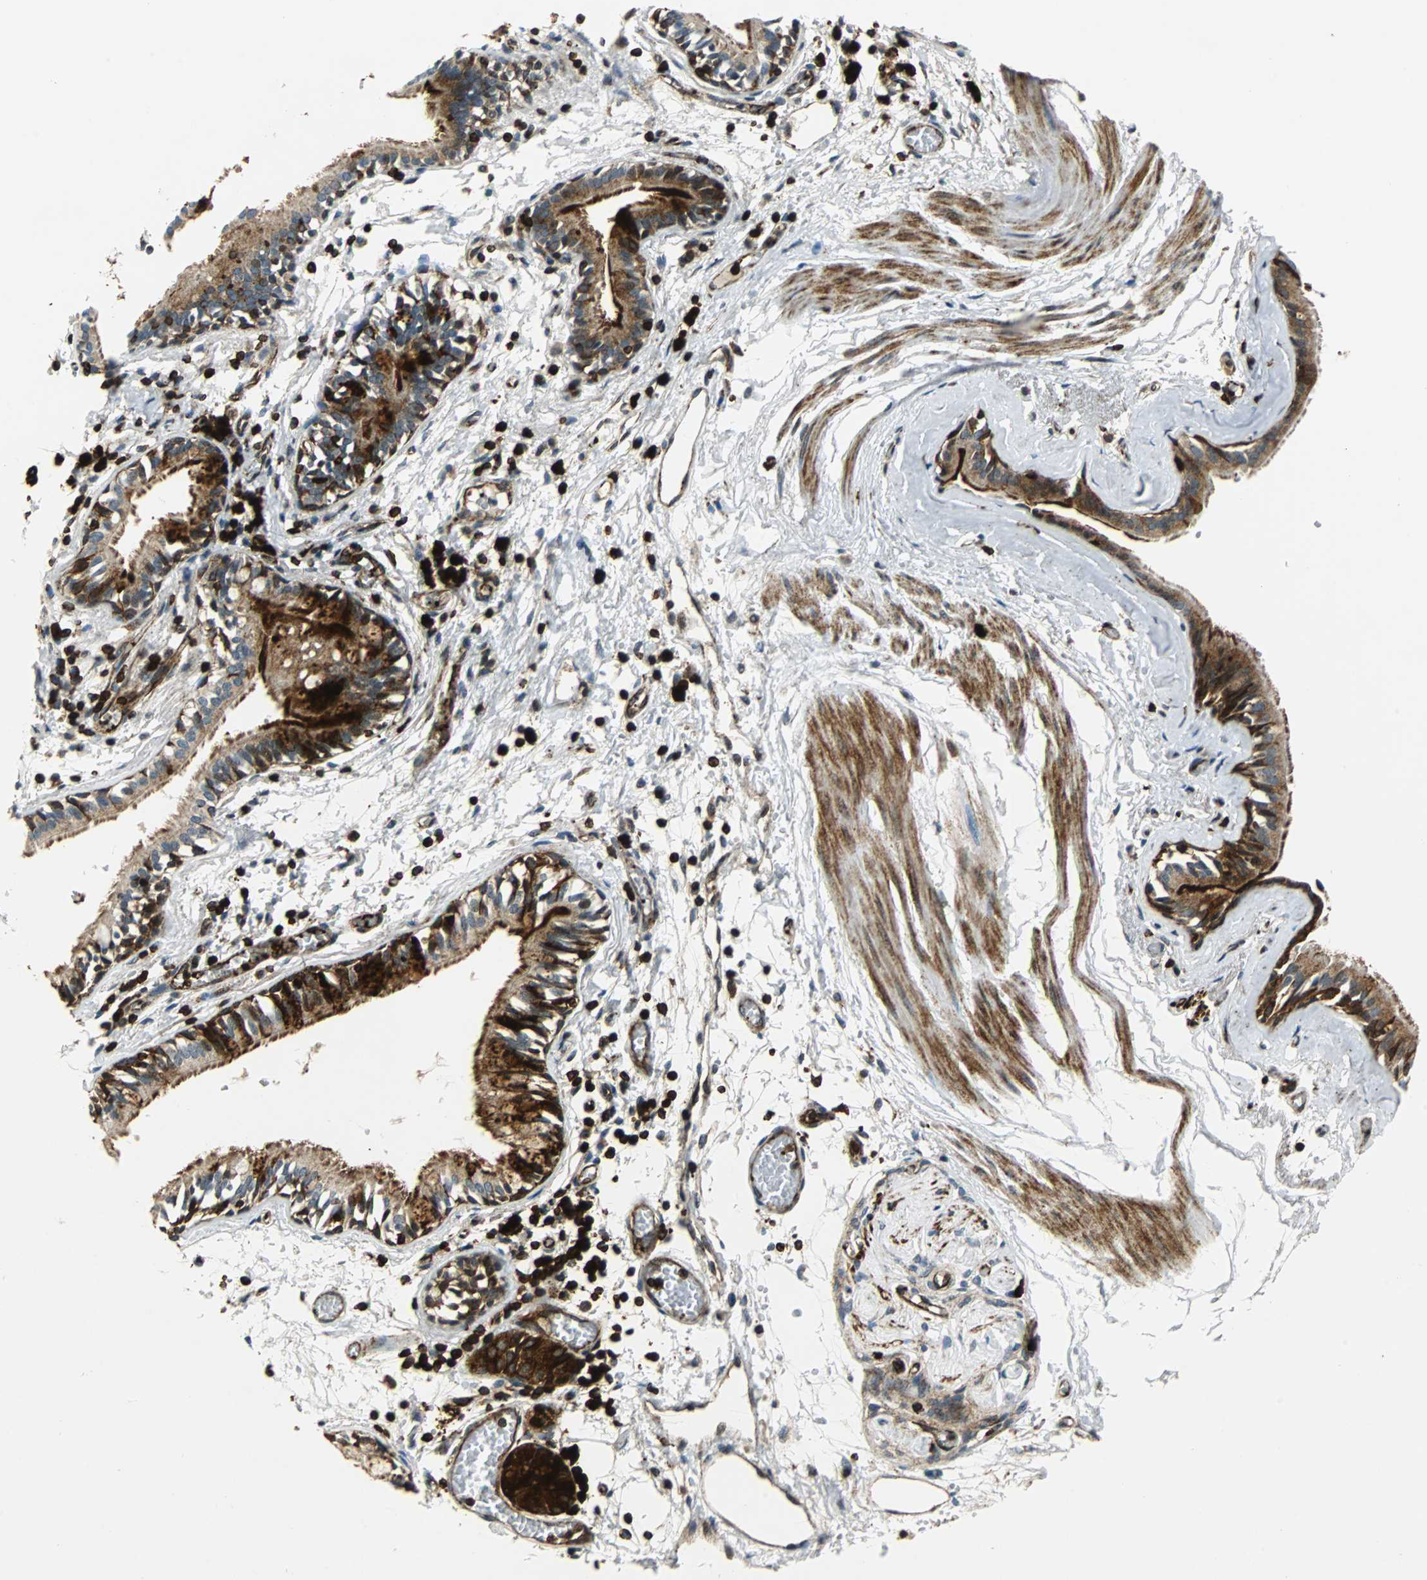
{"staining": {"intensity": "strong", "quantity": "25%-75%", "location": "cytoplasmic/membranous"}, "tissue": "bronchus", "cell_type": "Respiratory epithelial cells", "image_type": "normal", "snomed": [{"axis": "morphology", "description": "Normal tissue, NOS"}, {"axis": "topography", "description": "Bronchus"}, {"axis": "topography", "description": "Lung"}], "caption": "An IHC photomicrograph of unremarkable tissue is shown. Protein staining in brown highlights strong cytoplasmic/membranous positivity in bronchus within respiratory epithelial cells.", "gene": "TUBA4A", "patient": {"sex": "female", "age": 56}}